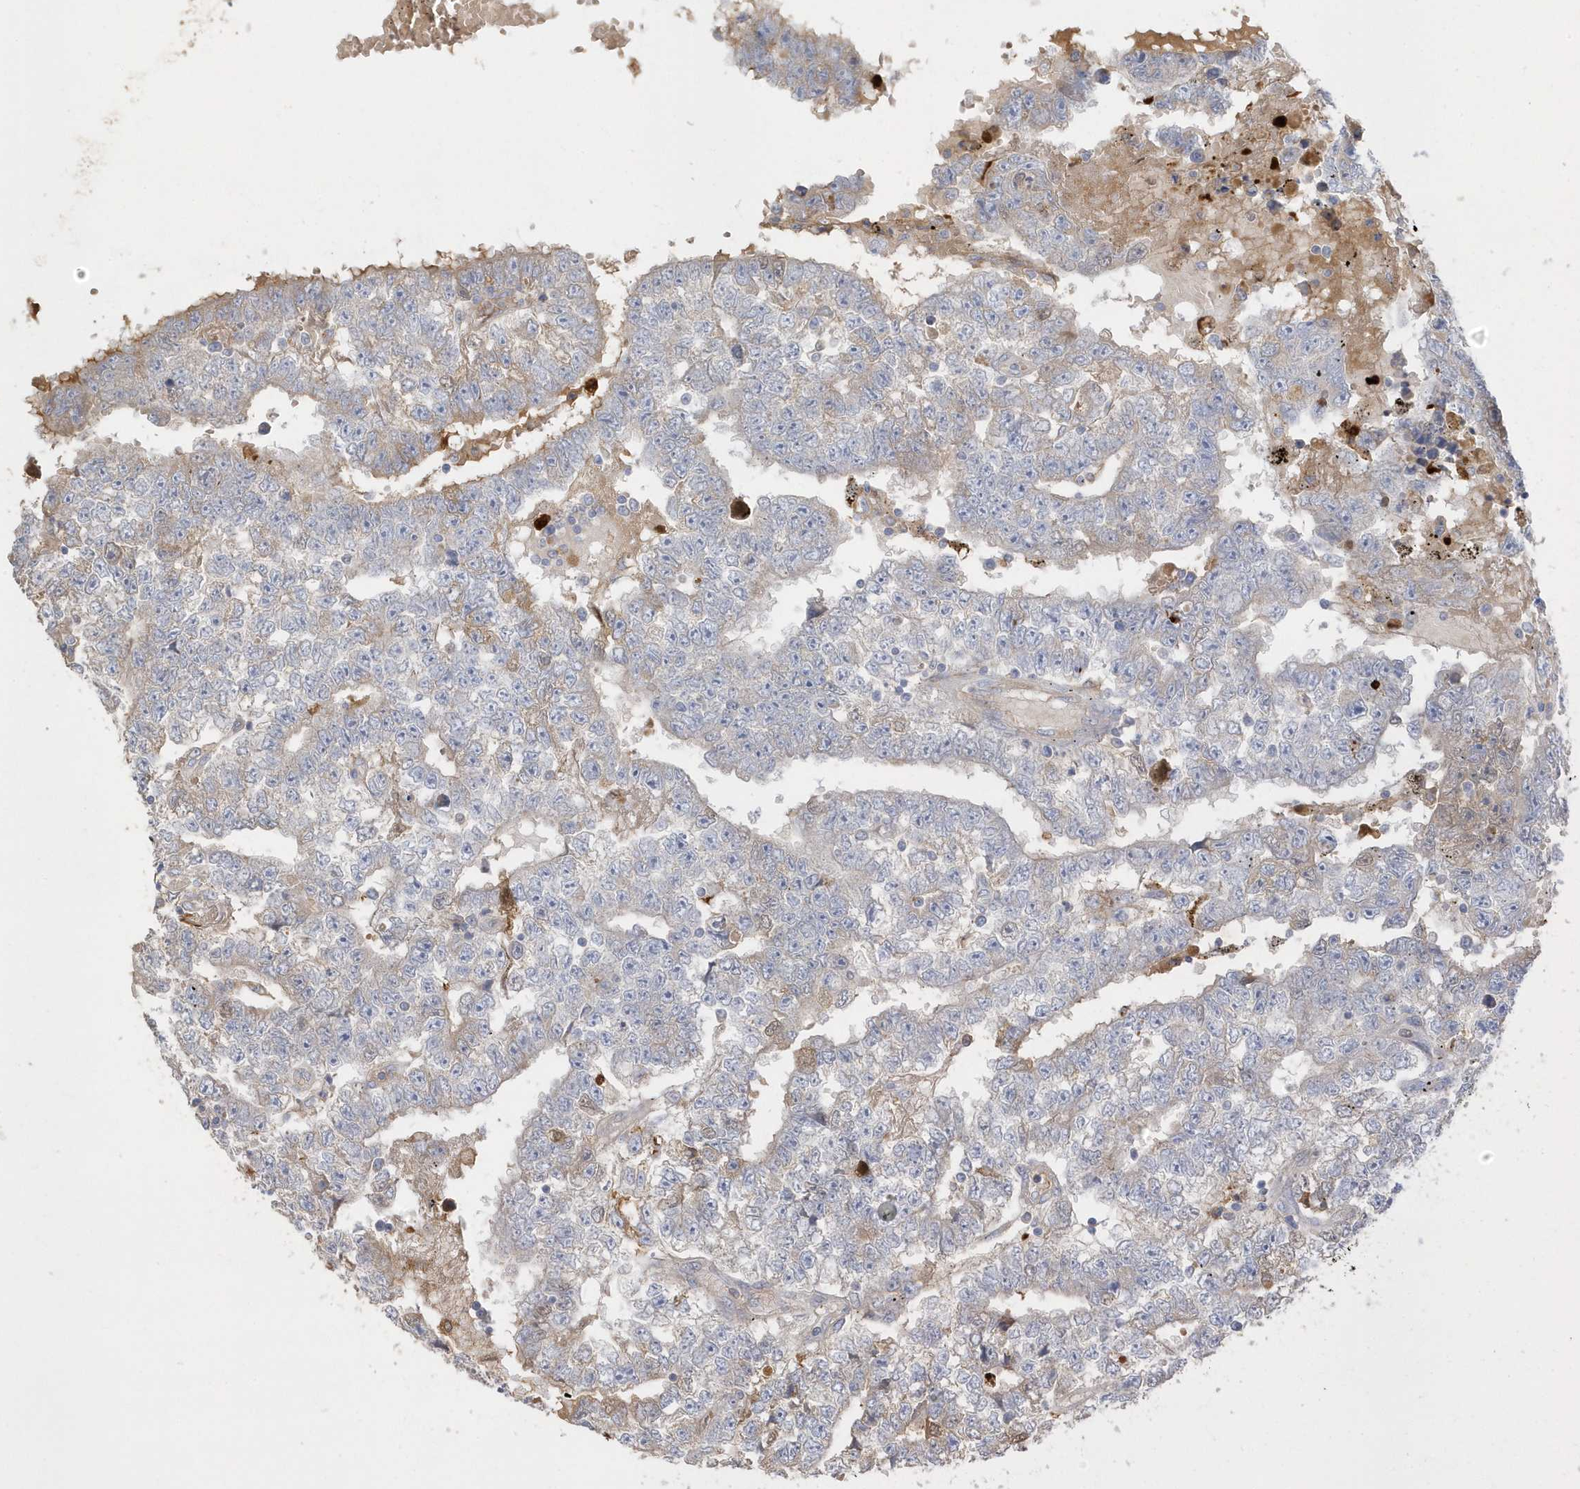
{"staining": {"intensity": "weak", "quantity": "<25%", "location": "cytoplasmic/membranous"}, "tissue": "testis cancer", "cell_type": "Tumor cells", "image_type": "cancer", "snomed": [{"axis": "morphology", "description": "Carcinoma, Embryonal, NOS"}, {"axis": "topography", "description": "Testis"}], "caption": "High magnification brightfield microscopy of testis embryonal carcinoma stained with DAB (brown) and counterstained with hematoxylin (blue): tumor cells show no significant expression.", "gene": "DPP9", "patient": {"sex": "male", "age": 25}}